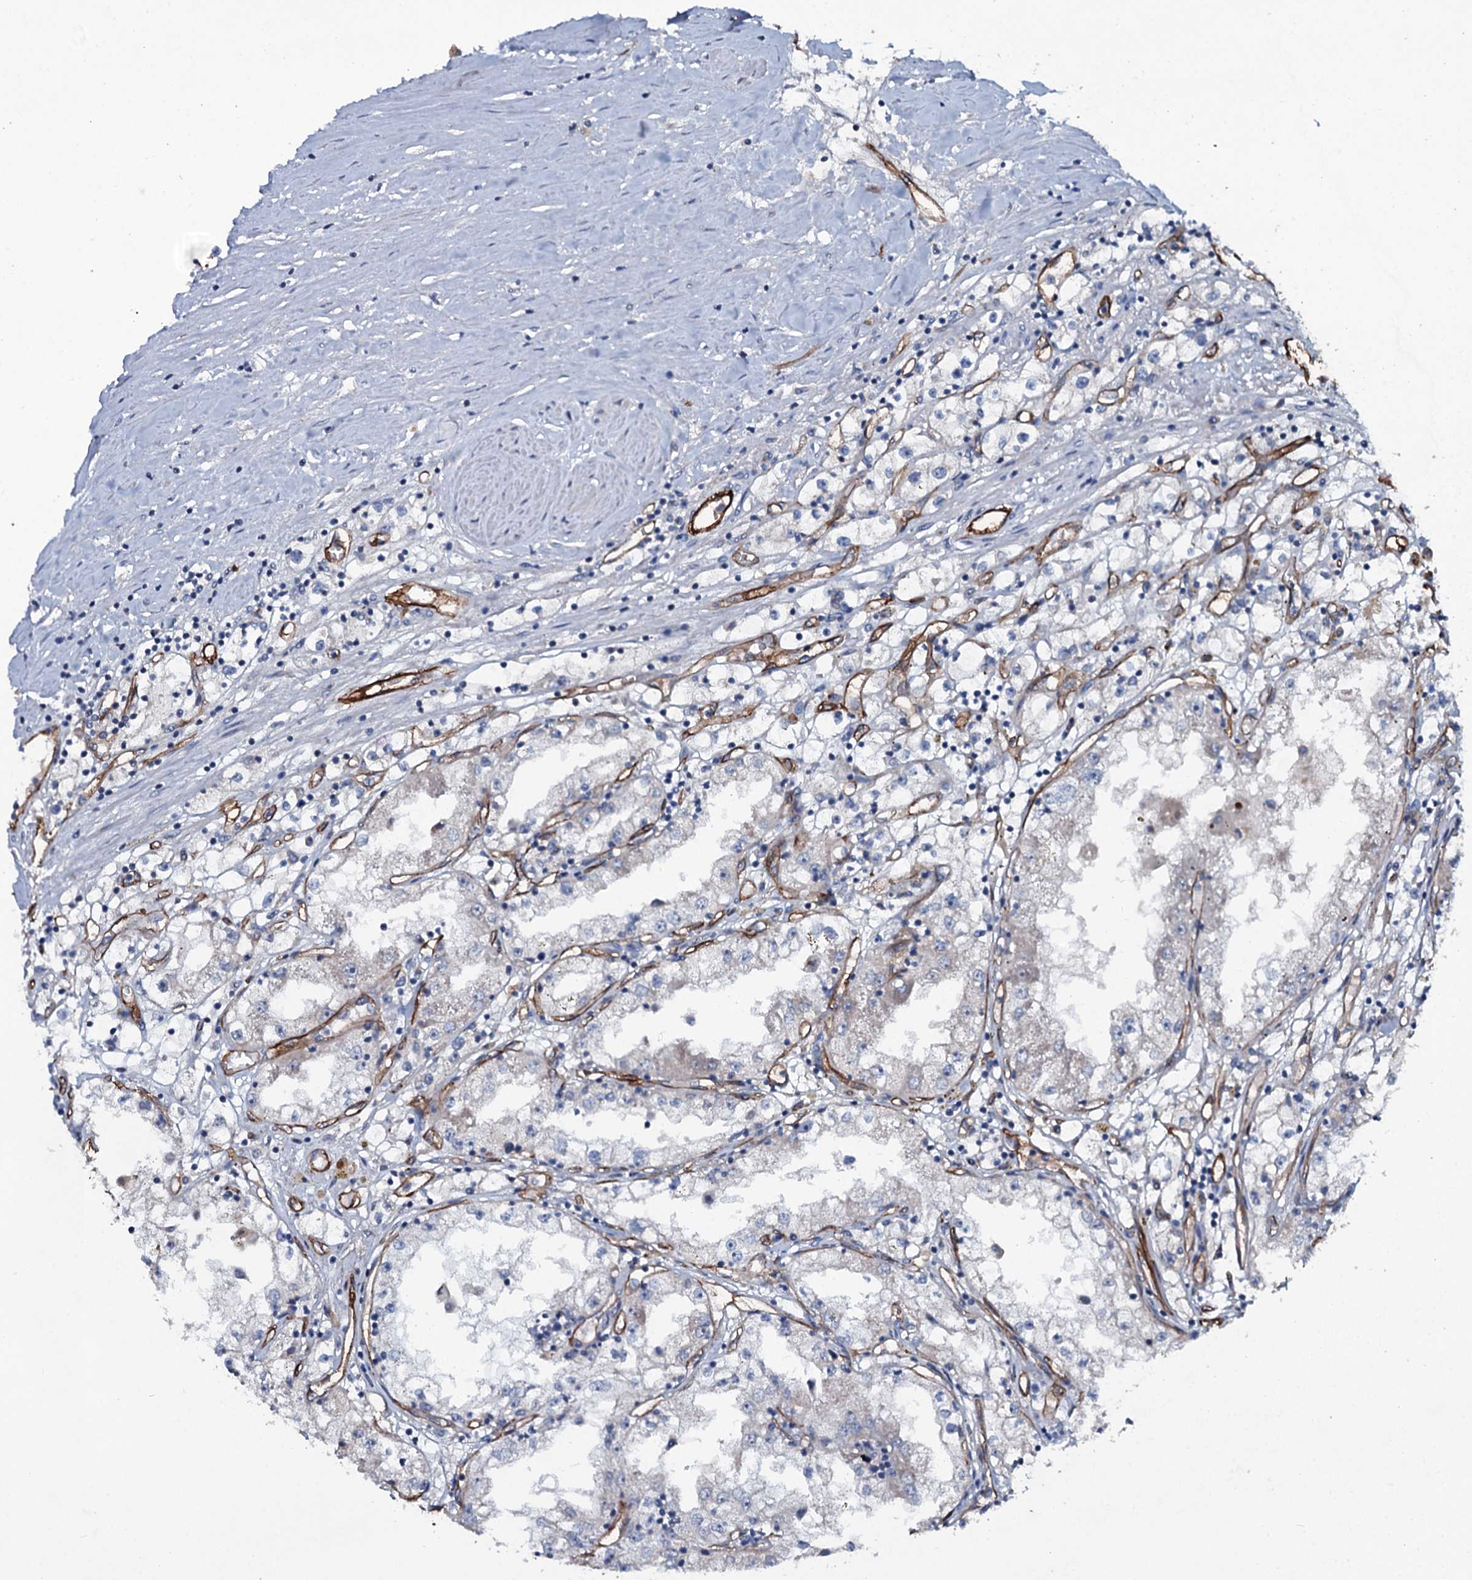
{"staining": {"intensity": "negative", "quantity": "none", "location": "none"}, "tissue": "renal cancer", "cell_type": "Tumor cells", "image_type": "cancer", "snomed": [{"axis": "morphology", "description": "Adenocarcinoma, NOS"}, {"axis": "topography", "description": "Kidney"}], "caption": "This is an IHC image of renal cancer. There is no positivity in tumor cells.", "gene": "CLEC14A", "patient": {"sex": "male", "age": 56}}